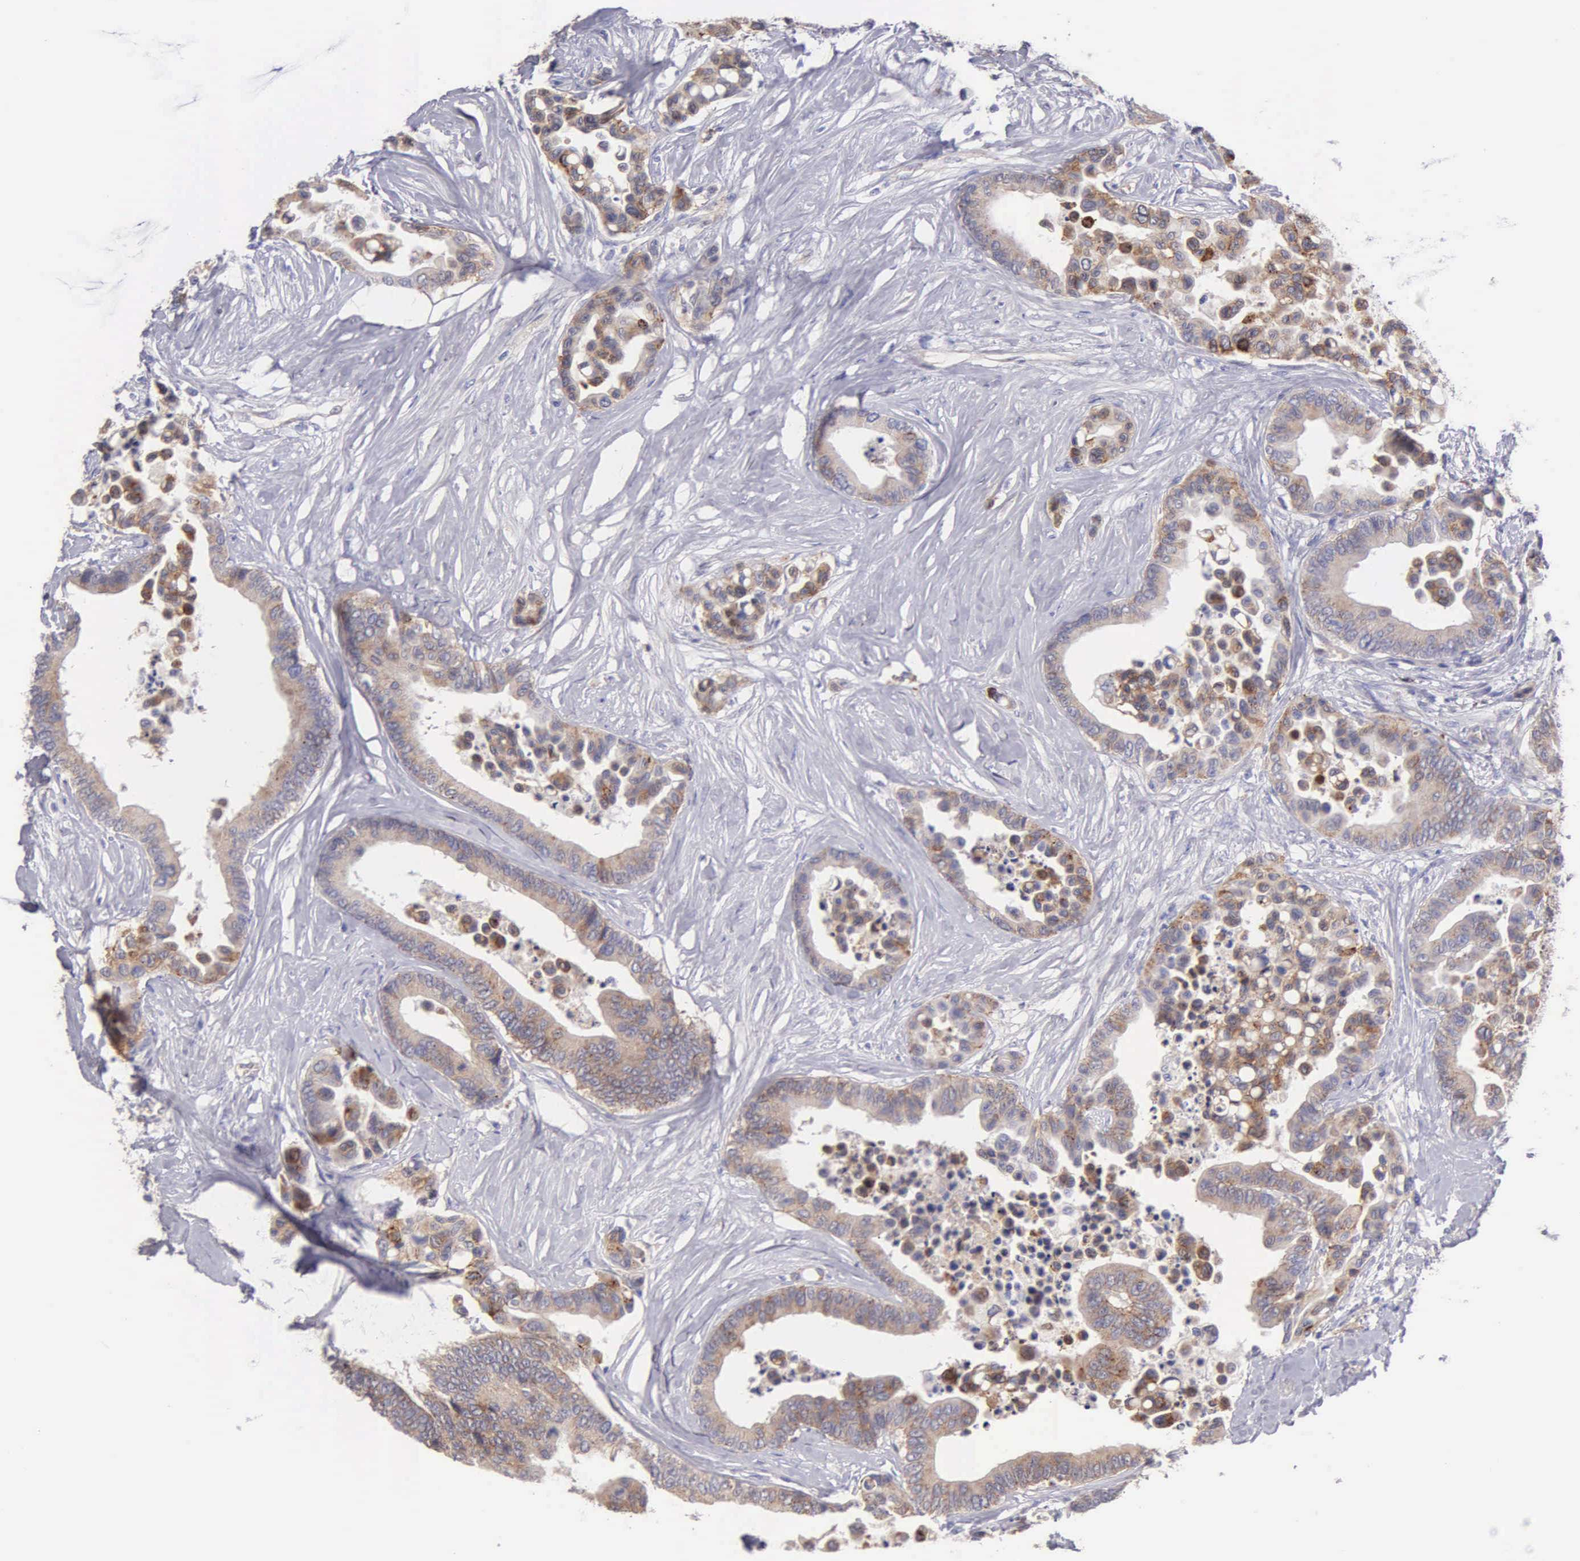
{"staining": {"intensity": "moderate", "quantity": ">75%", "location": "cytoplasmic/membranous"}, "tissue": "colorectal cancer", "cell_type": "Tumor cells", "image_type": "cancer", "snomed": [{"axis": "morphology", "description": "Adenocarcinoma, NOS"}, {"axis": "topography", "description": "Colon"}], "caption": "About >75% of tumor cells in colorectal cancer demonstrate moderate cytoplasmic/membranous protein staining as visualized by brown immunohistochemical staining.", "gene": "APP", "patient": {"sex": "male", "age": 82}}